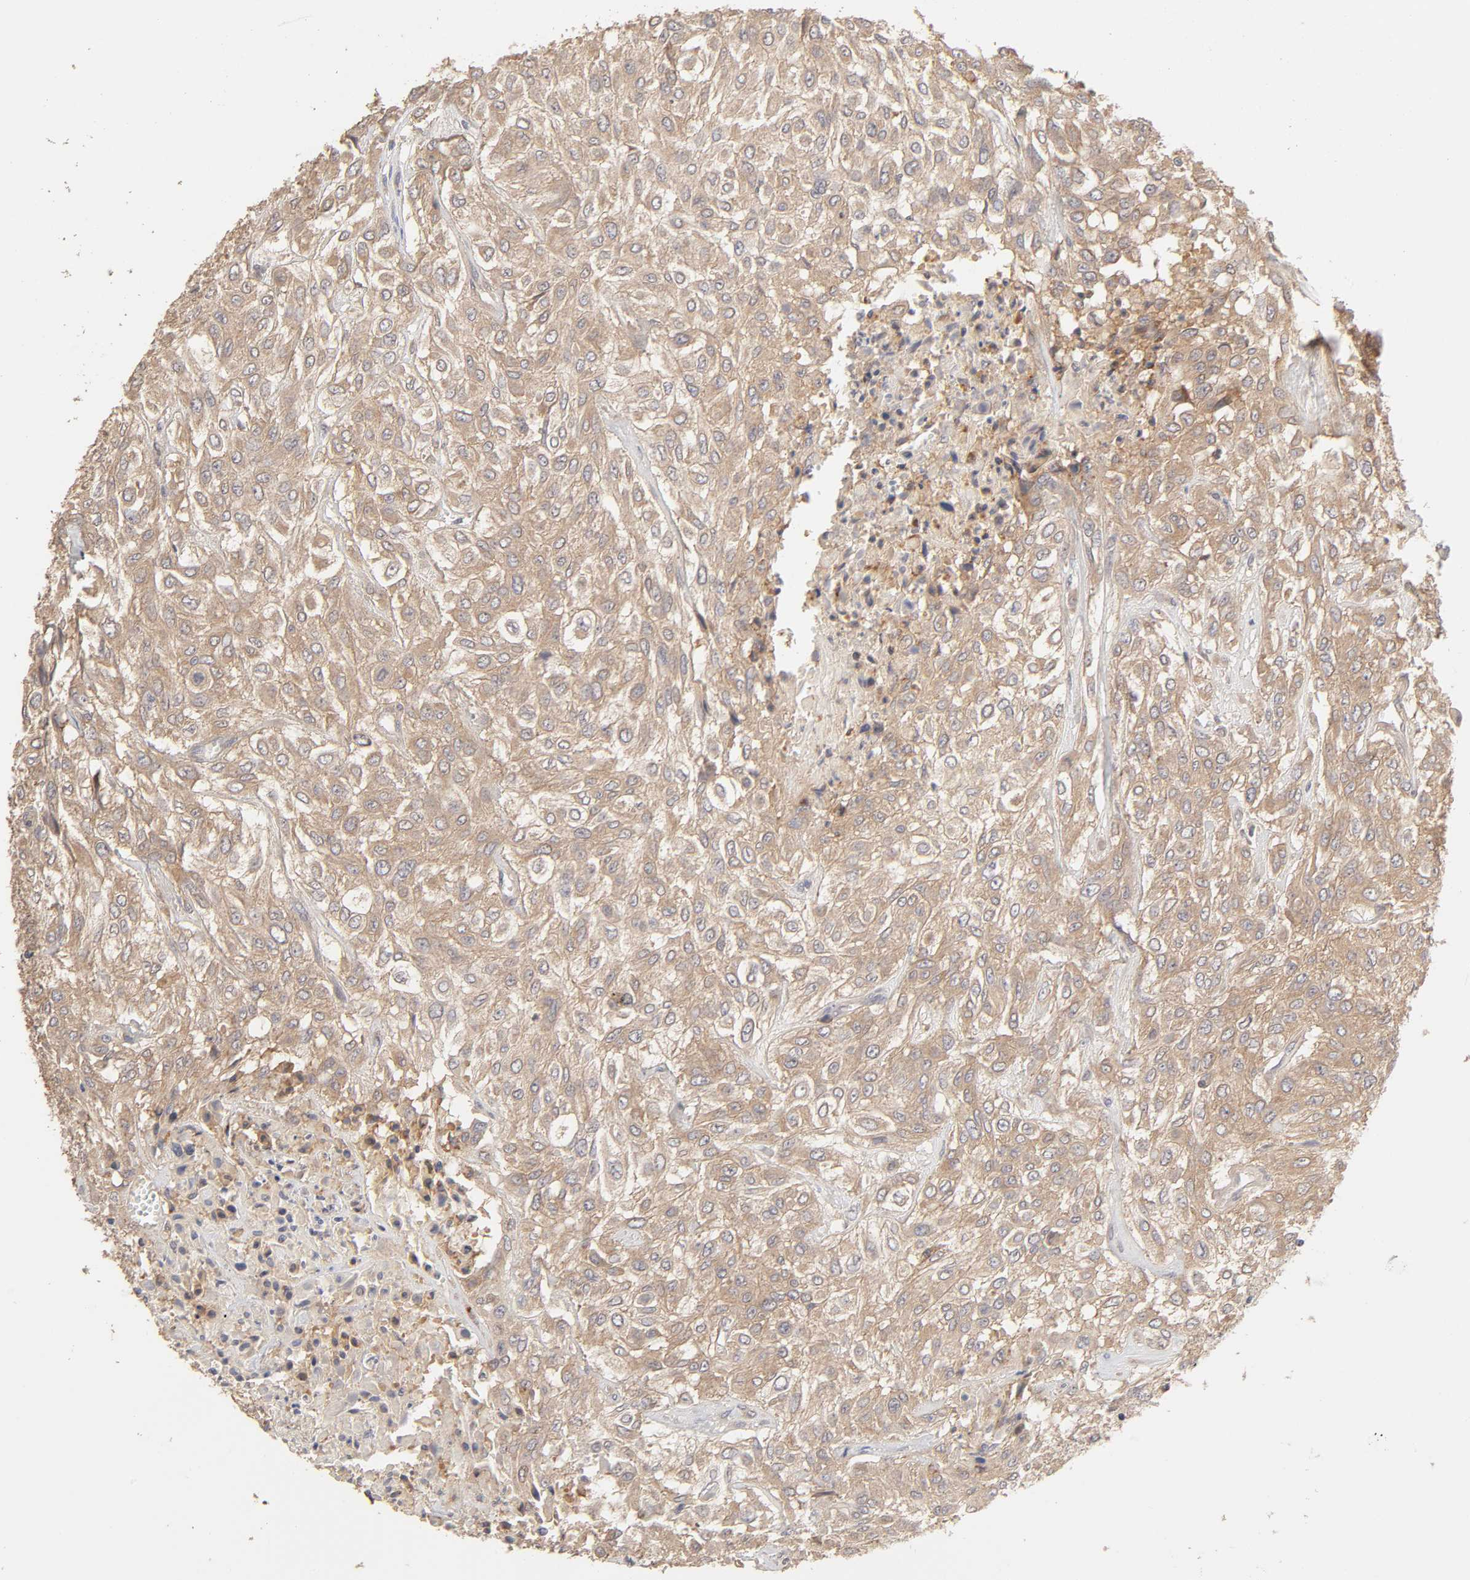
{"staining": {"intensity": "weak", "quantity": ">75%", "location": "cytoplasmic/membranous"}, "tissue": "urothelial cancer", "cell_type": "Tumor cells", "image_type": "cancer", "snomed": [{"axis": "morphology", "description": "Urothelial carcinoma, High grade"}, {"axis": "topography", "description": "Urinary bladder"}], "caption": "IHC staining of urothelial cancer, which reveals low levels of weak cytoplasmic/membranous positivity in about >75% of tumor cells indicating weak cytoplasmic/membranous protein positivity. The staining was performed using DAB (brown) for protein detection and nuclei were counterstained in hematoxylin (blue).", "gene": "AP1G2", "patient": {"sex": "male", "age": 57}}